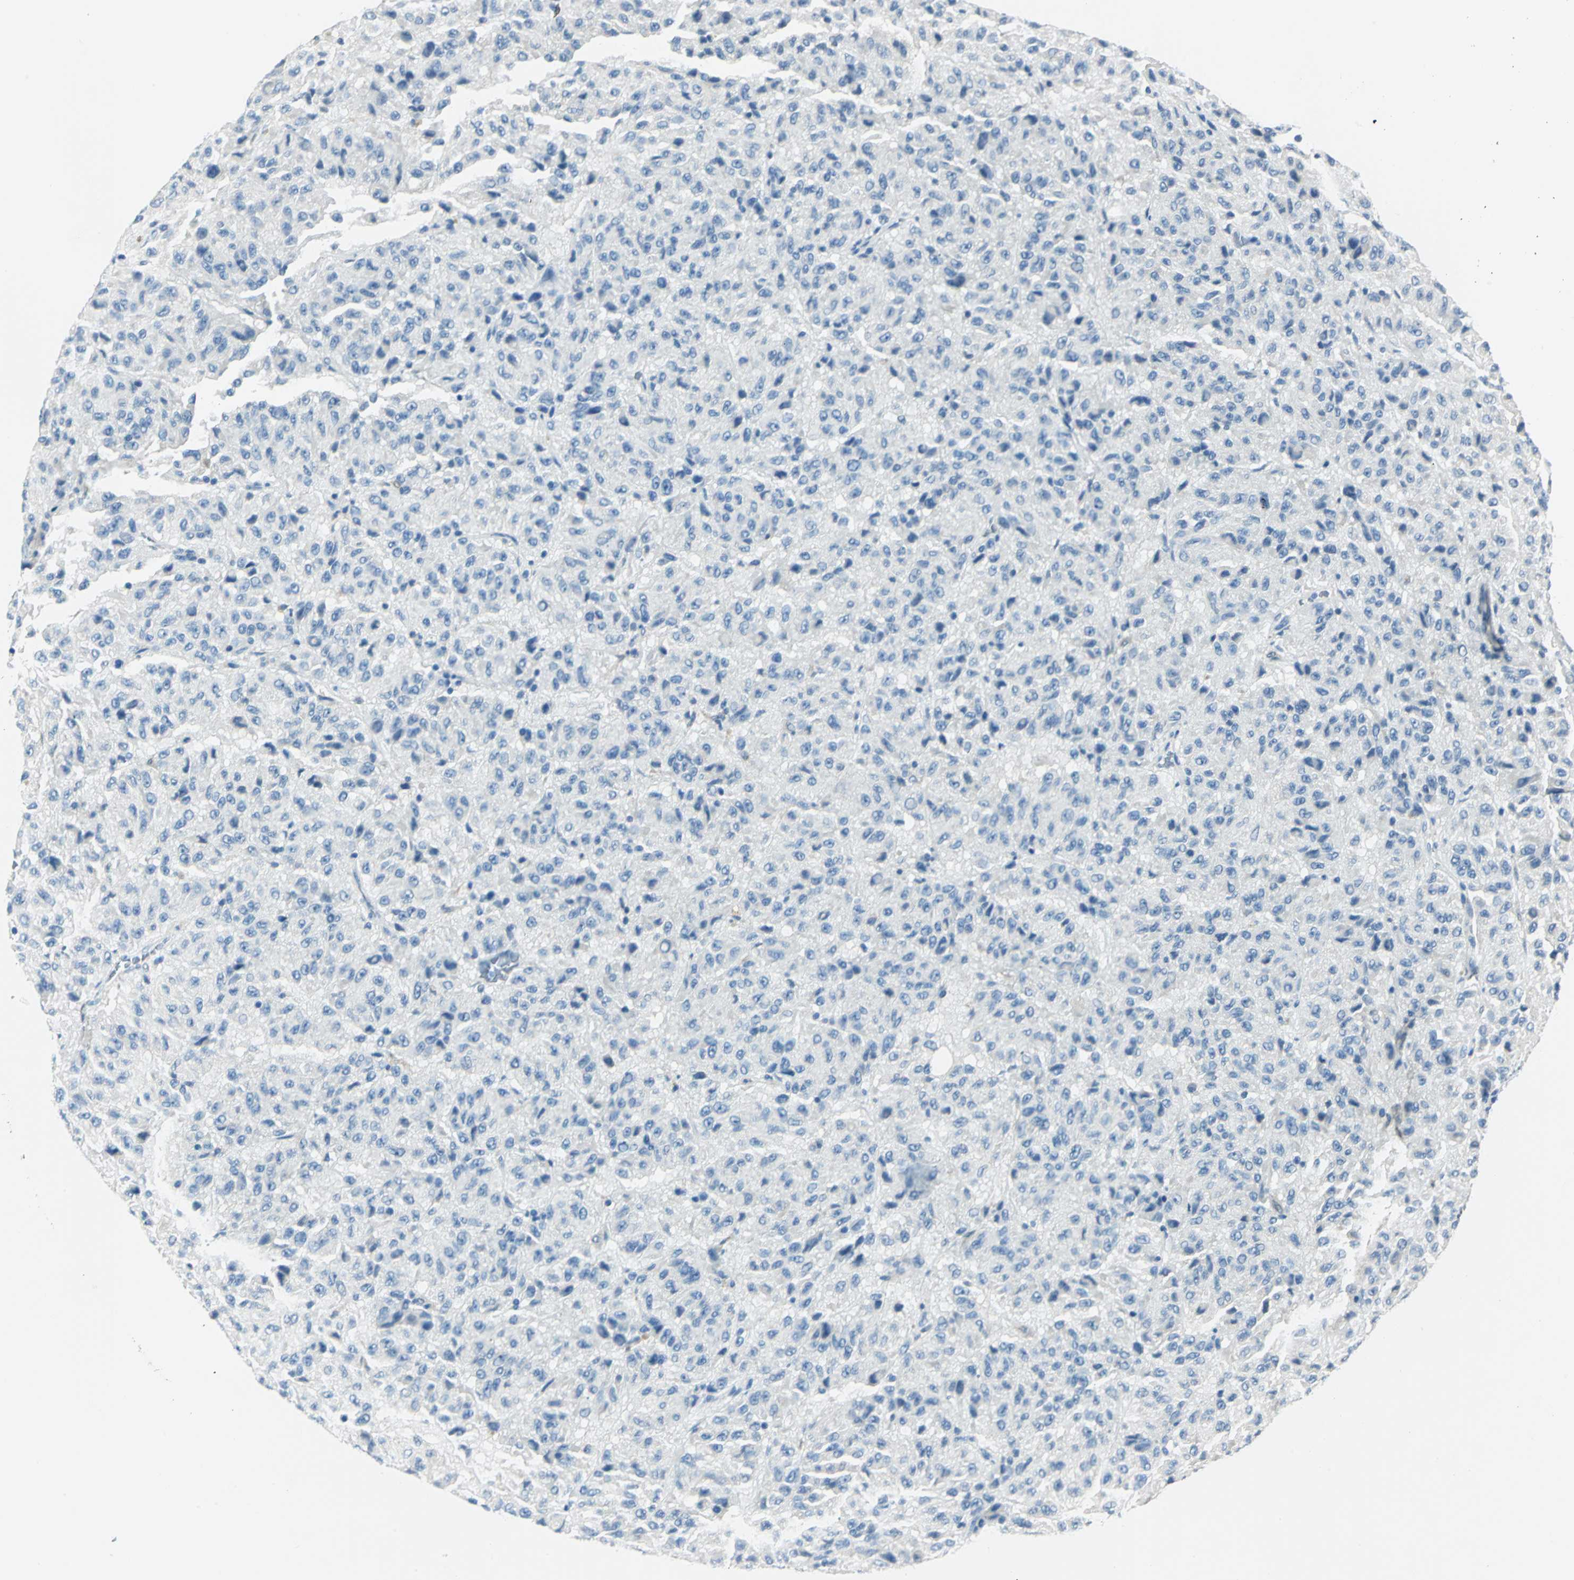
{"staining": {"intensity": "negative", "quantity": "none", "location": "none"}, "tissue": "melanoma", "cell_type": "Tumor cells", "image_type": "cancer", "snomed": [{"axis": "morphology", "description": "Malignant melanoma, Metastatic site"}, {"axis": "topography", "description": "Lung"}], "caption": "IHC photomicrograph of neoplastic tissue: human malignant melanoma (metastatic site) stained with DAB reveals no significant protein staining in tumor cells. Brightfield microscopy of immunohistochemistry stained with DAB (3,3'-diaminobenzidine) (brown) and hematoxylin (blue), captured at high magnification.", "gene": "UCHL1", "patient": {"sex": "male", "age": 64}}